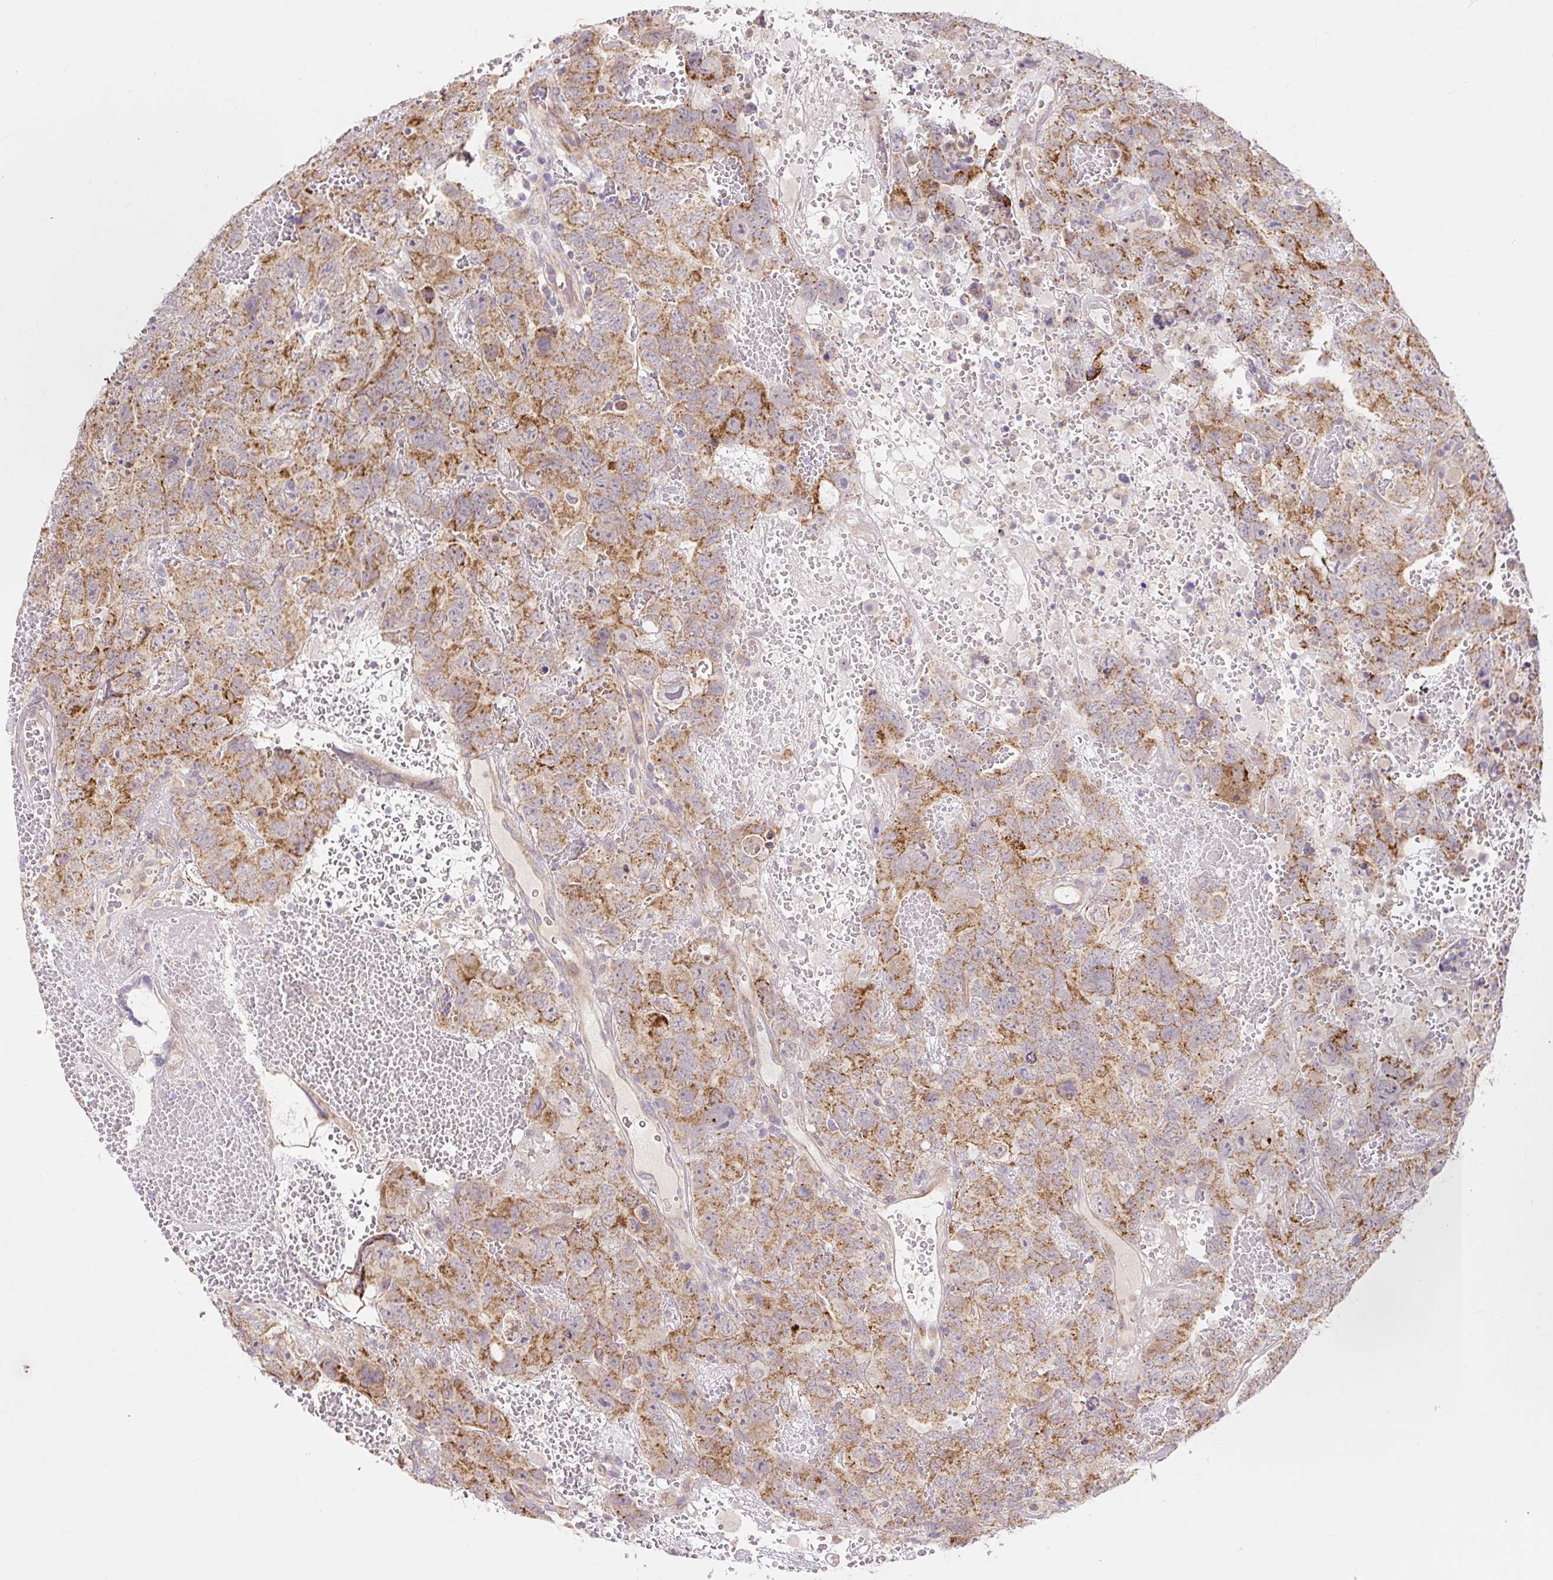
{"staining": {"intensity": "moderate", "quantity": ">75%", "location": "cytoplasmic/membranous"}, "tissue": "testis cancer", "cell_type": "Tumor cells", "image_type": "cancer", "snomed": [{"axis": "morphology", "description": "Carcinoma, Embryonal, NOS"}, {"axis": "topography", "description": "Testis"}], "caption": "IHC image of neoplastic tissue: human embryonal carcinoma (testis) stained using immunohistochemistry (IHC) demonstrates medium levels of moderate protein expression localized specifically in the cytoplasmic/membranous of tumor cells, appearing as a cytoplasmic/membranous brown color.", "gene": "TRIAP1", "patient": {"sex": "male", "age": 45}}